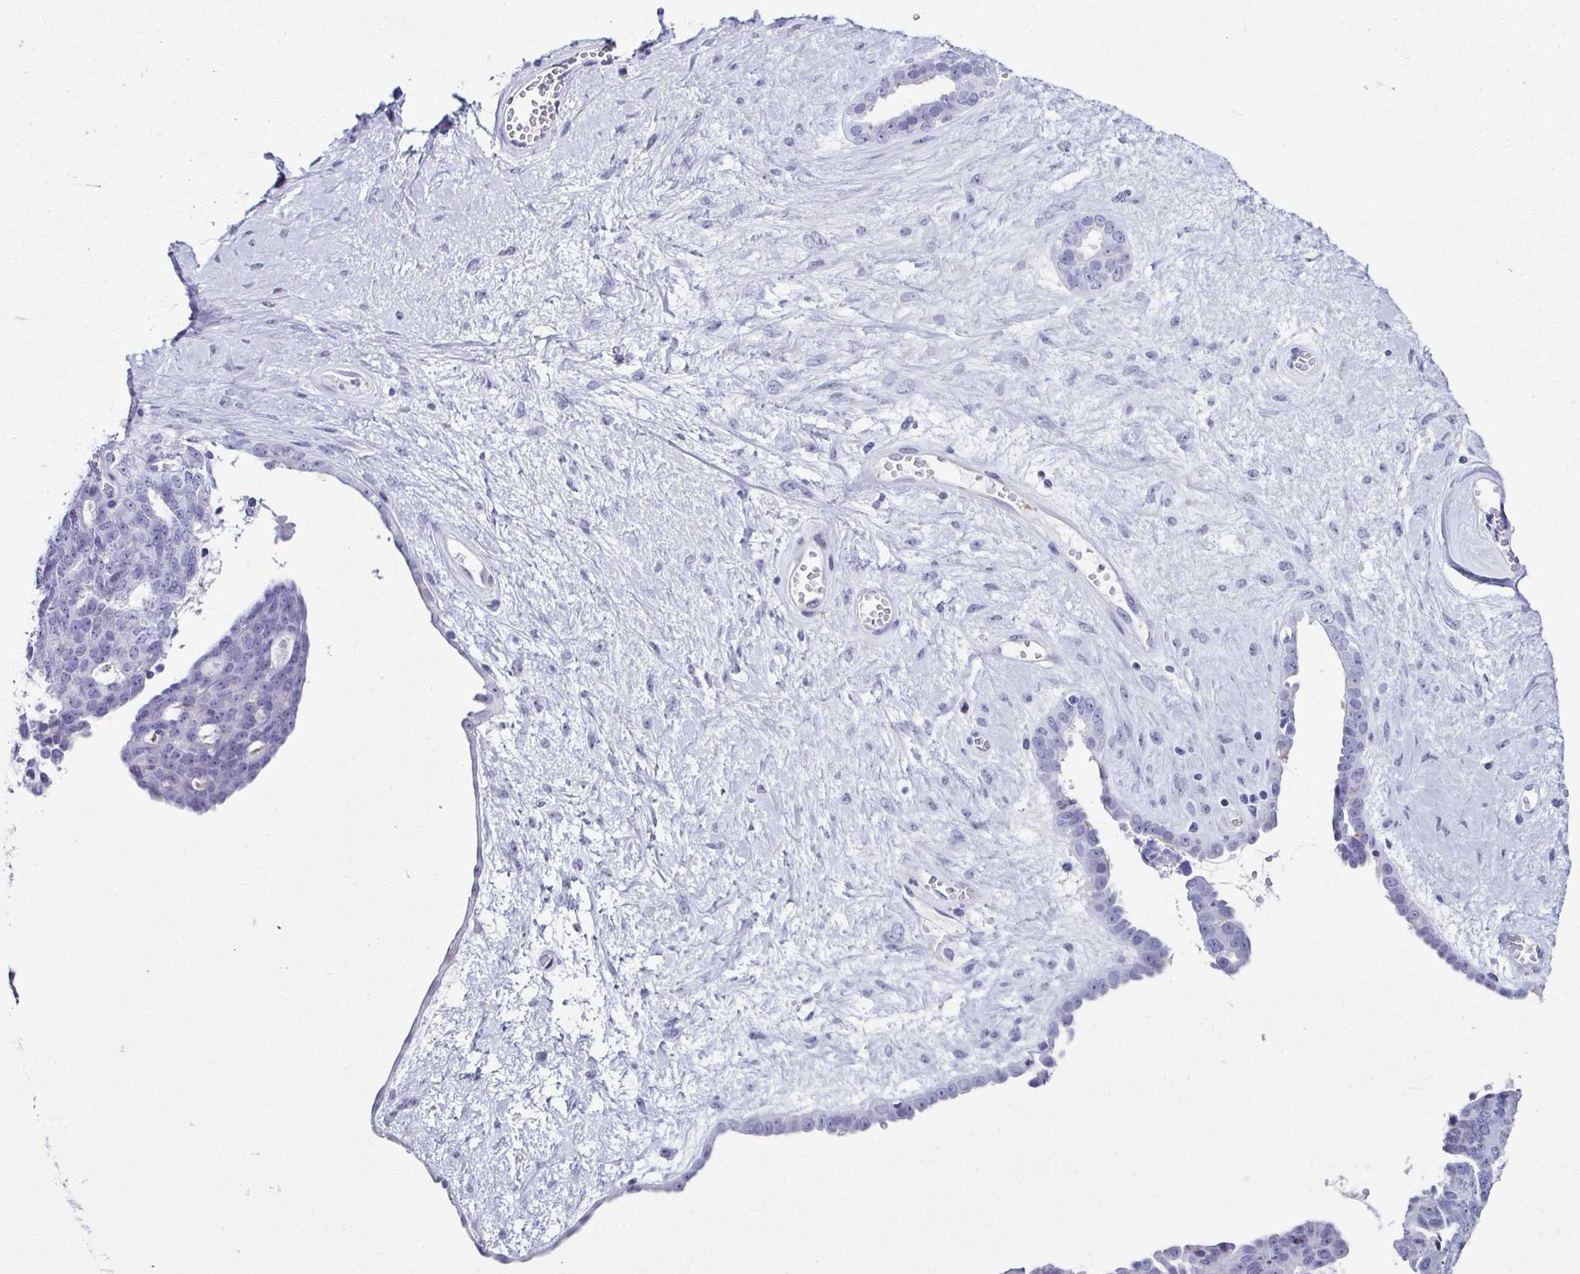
{"staining": {"intensity": "negative", "quantity": "none", "location": "none"}, "tissue": "ovarian cancer", "cell_type": "Tumor cells", "image_type": "cancer", "snomed": [{"axis": "morphology", "description": "Cystadenocarcinoma, serous, NOS"}, {"axis": "topography", "description": "Ovary"}], "caption": "High power microscopy histopathology image of an immunohistochemistry (IHC) photomicrograph of ovarian serous cystadenocarcinoma, revealing no significant expression in tumor cells. (DAB (3,3'-diaminobenzidine) immunohistochemistry (IHC), high magnification).", "gene": "TNNT2", "patient": {"sex": "female", "age": 71}}